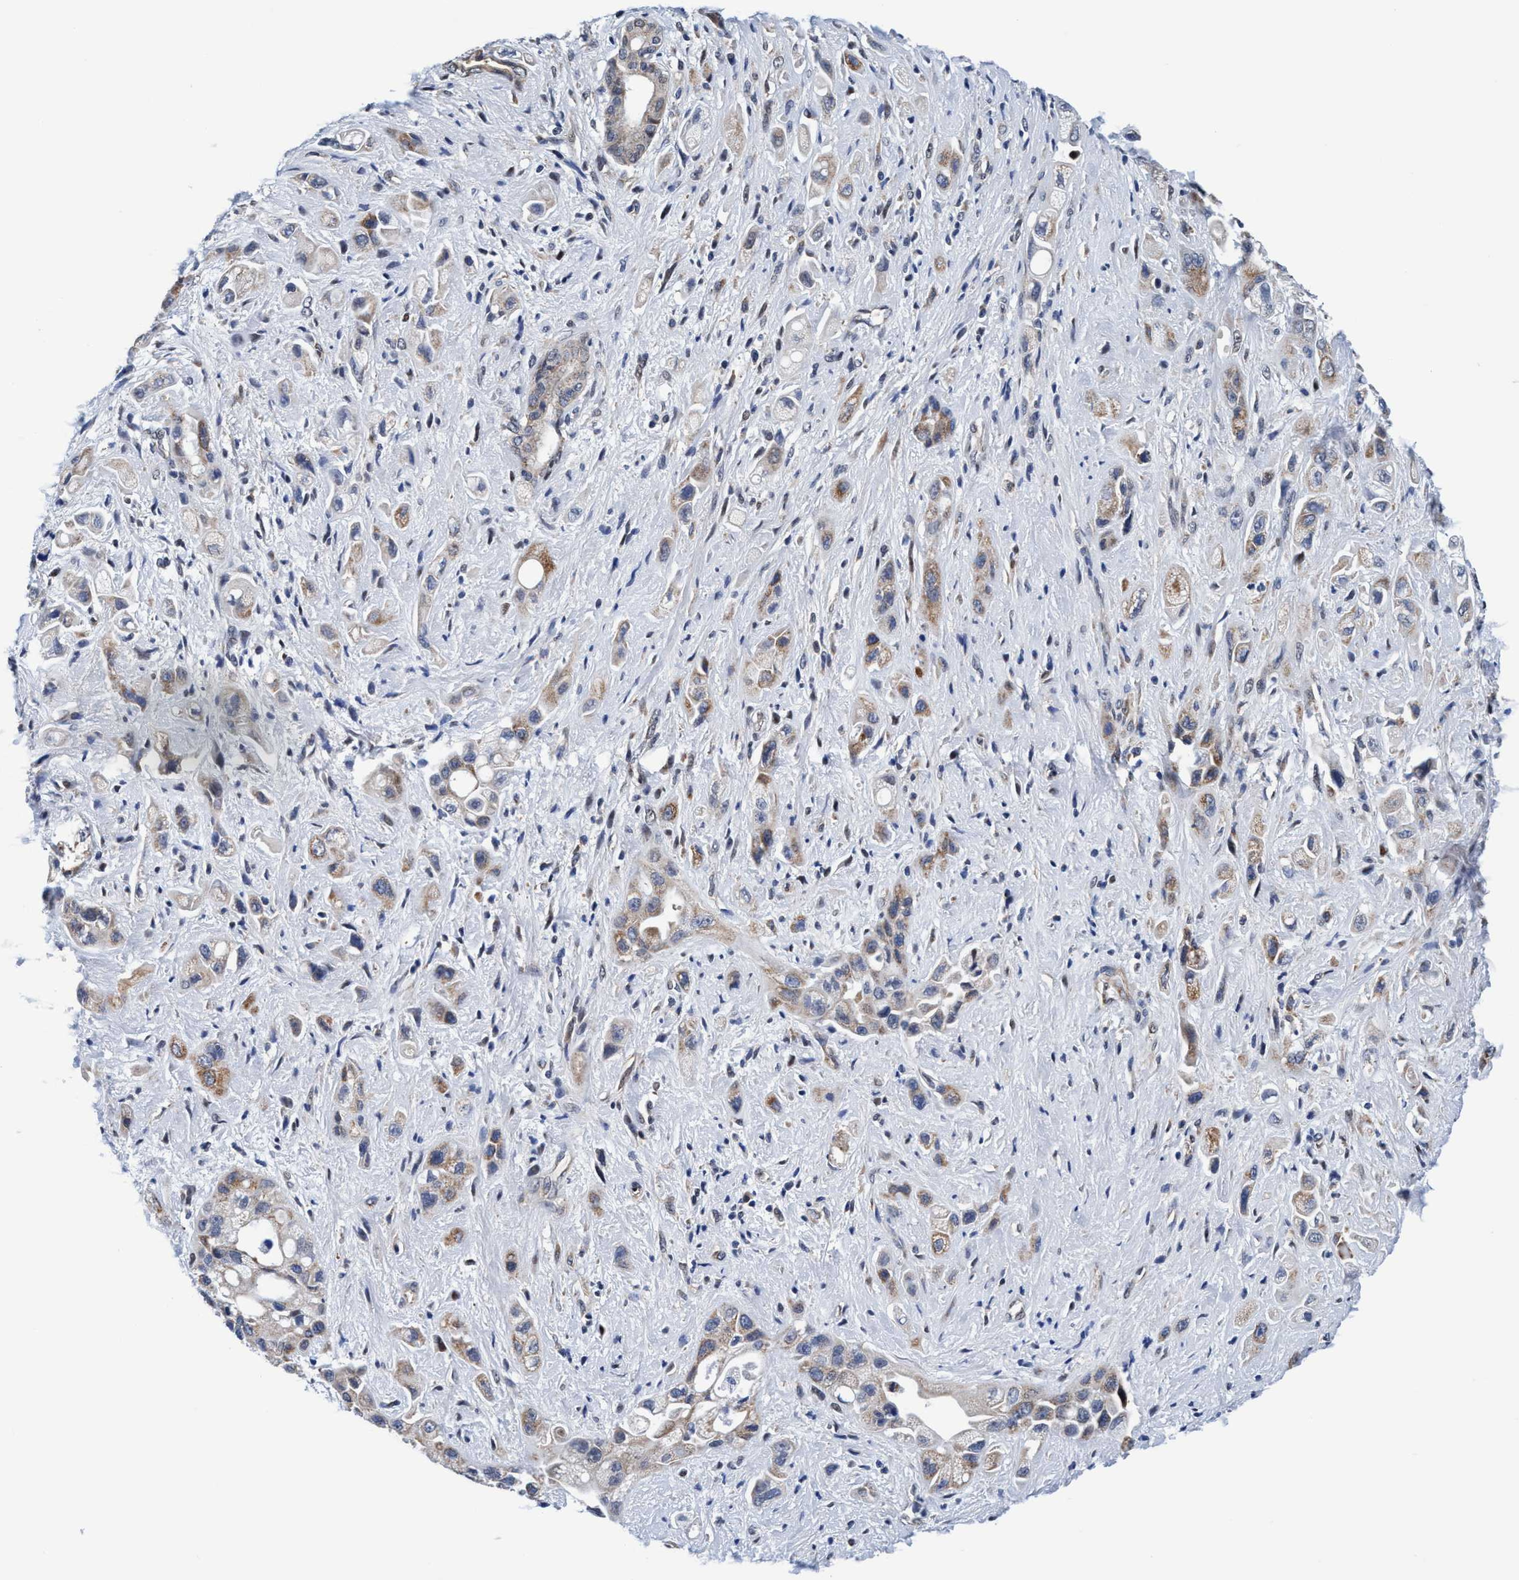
{"staining": {"intensity": "weak", "quantity": "25%-75%", "location": "cytoplasmic/membranous"}, "tissue": "pancreatic cancer", "cell_type": "Tumor cells", "image_type": "cancer", "snomed": [{"axis": "morphology", "description": "Adenocarcinoma, NOS"}, {"axis": "topography", "description": "Pancreas"}], "caption": "A micrograph of human pancreatic adenocarcinoma stained for a protein exhibits weak cytoplasmic/membranous brown staining in tumor cells. (IHC, brightfield microscopy, high magnification).", "gene": "AGAP2", "patient": {"sex": "female", "age": 66}}